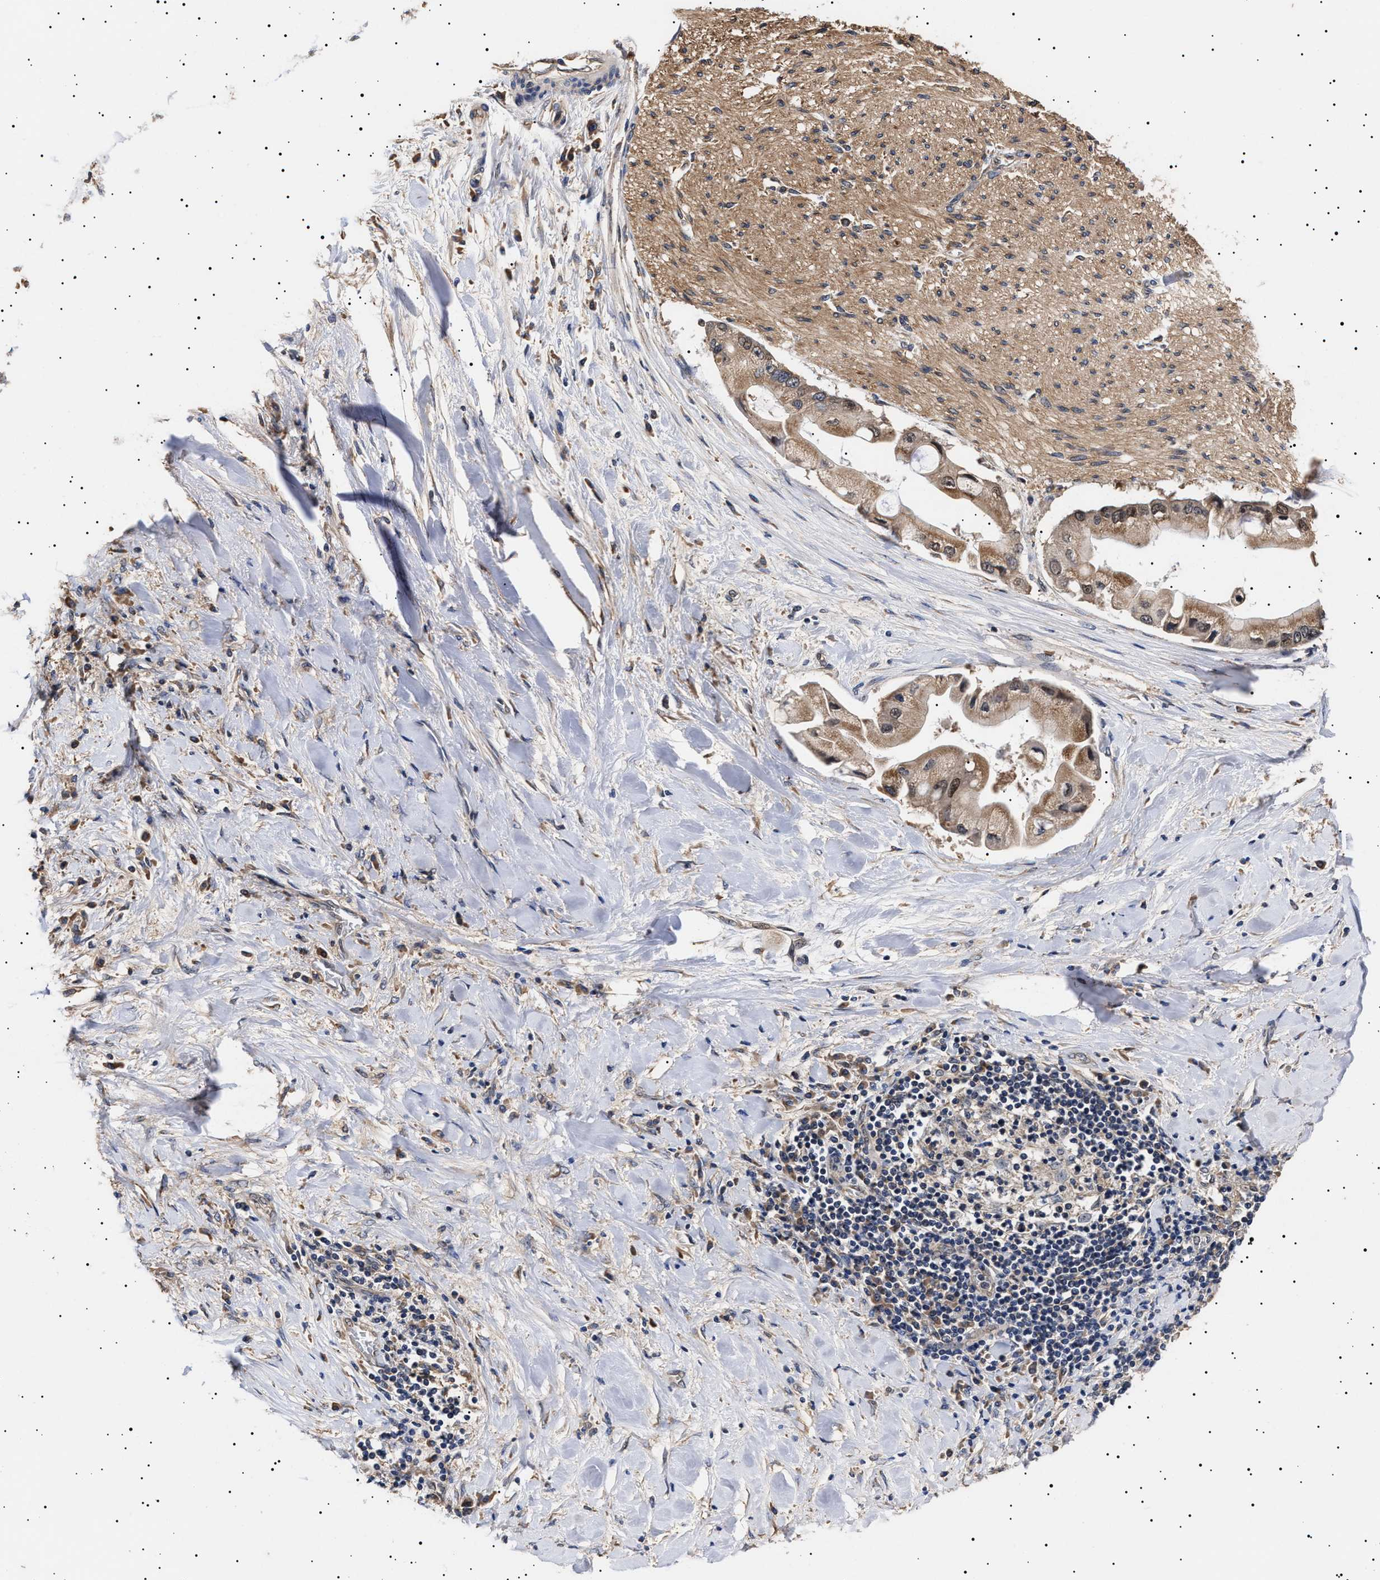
{"staining": {"intensity": "moderate", "quantity": ">75%", "location": "cytoplasmic/membranous"}, "tissue": "liver cancer", "cell_type": "Tumor cells", "image_type": "cancer", "snomed": [{"axis": "morphology", "description": "Cholangiocarcinoma"}, {"axis": "topography", "description": "Liver"}], "caption": "IHC histopathology image of neoplastic tissue: human liver cancer stained using immunohistochemistry (IHC) reveals medium levels of moderate protein expression localized specifically in the cytoplasmic/membranous of tumor cells, appearing as a cytoplasmic/membranous brown color.", "gene": "KRBA1", "patient": {"sex": "male", "age": 50}}